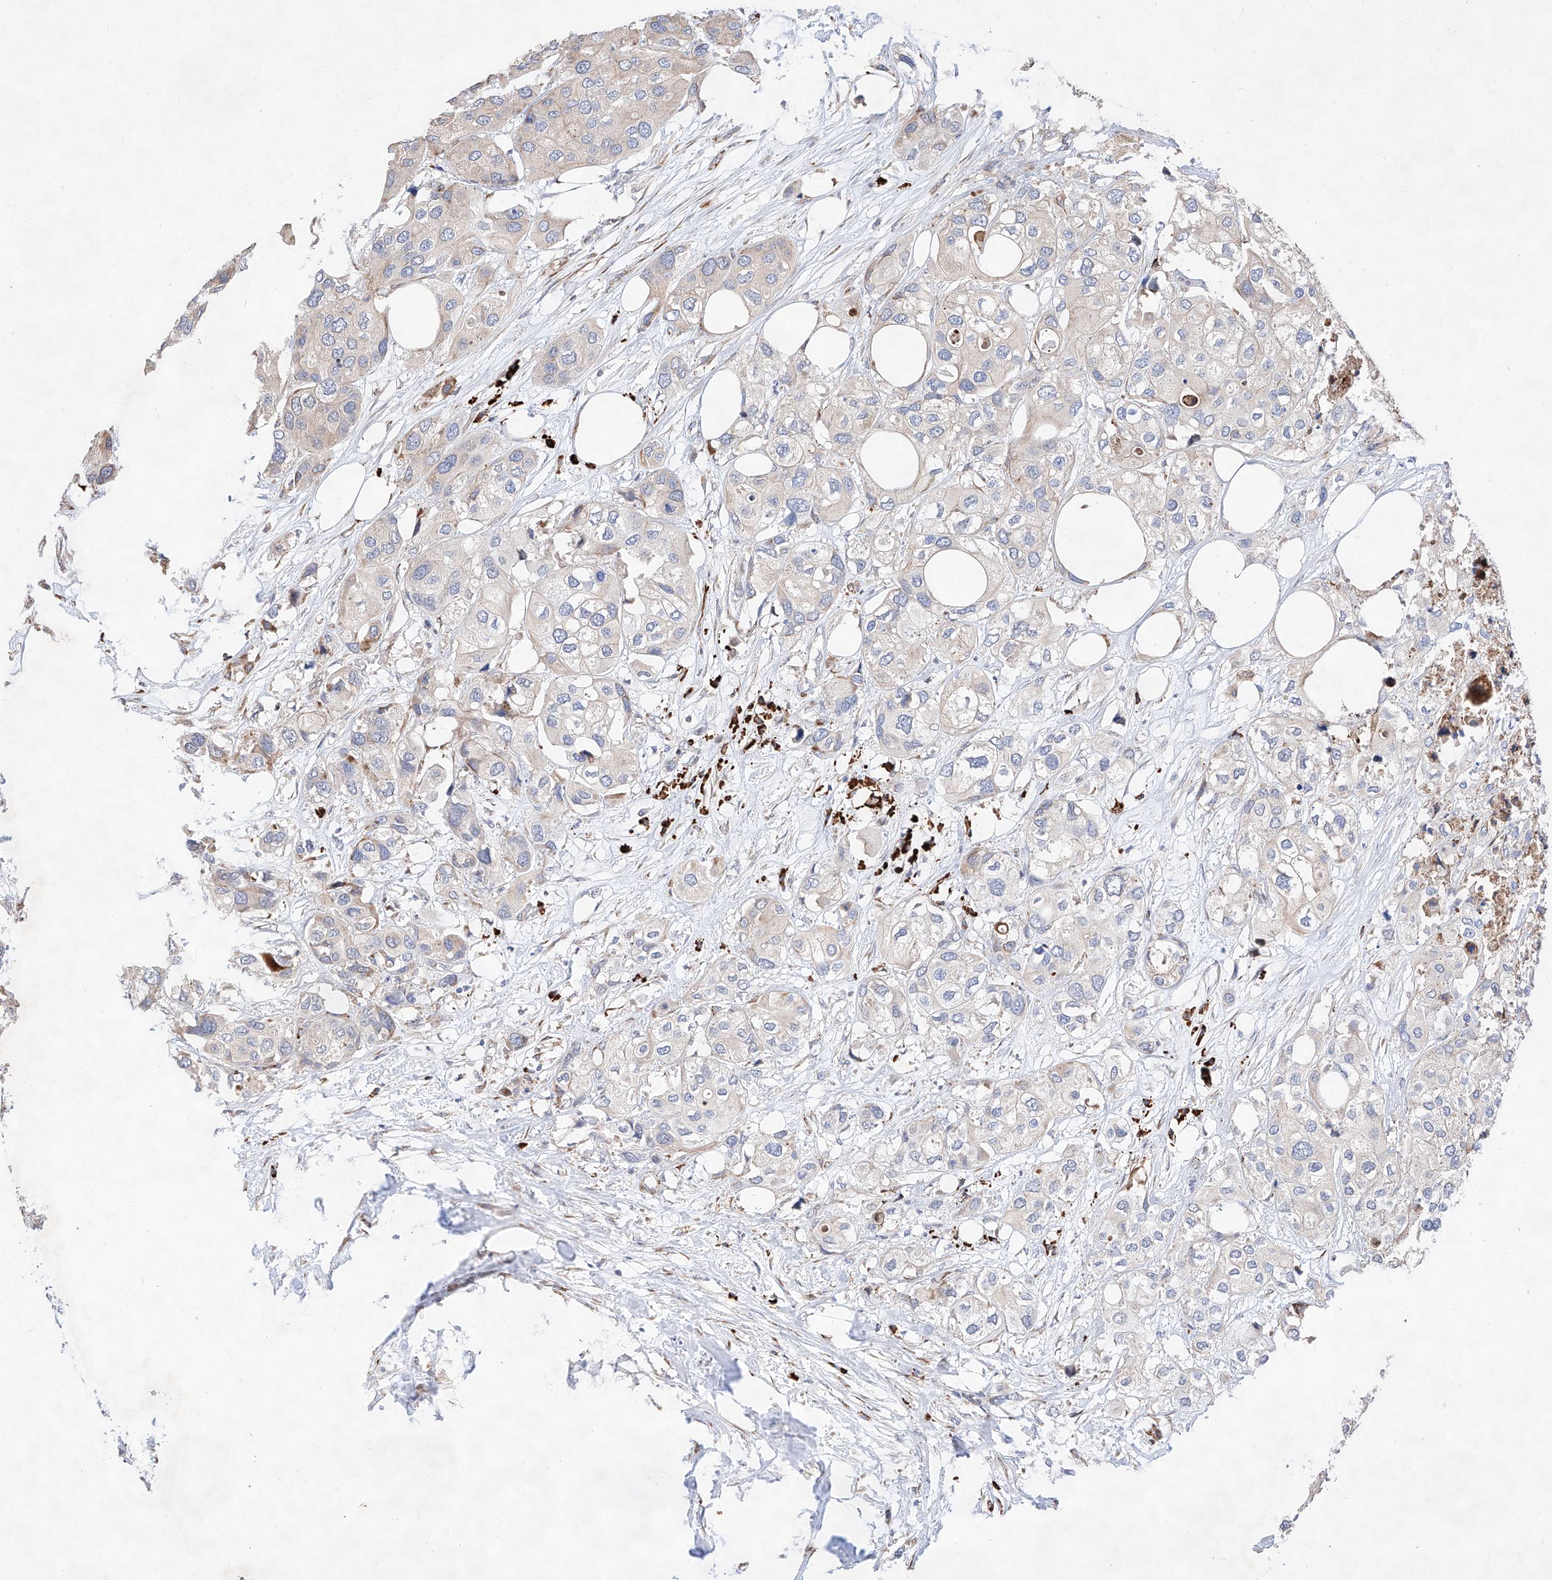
{"staining": {"intensity": "negative", "quantity": "none", "location": "none"}, "tissue": "urothelial cancer", "cell_type": "Tumor cells", "image_type": "cancer", "snomed": [{"axis": "morphology", "description": "Urothelial carcinoma, High grade"}, {"axis": "topography", "description": "Urinary bladder"}], "caption": "Immunohistochemical staining of urothelial cancer displays no significant positivity in tumor cells. The staining was performed using DAB to visualize the protein expression in brown, while the nuclei were stained in blue with hematoxylin (Magnification: 20x).", "gene": "ATP9B", "patient": {"sex": "male", "age": 64}}